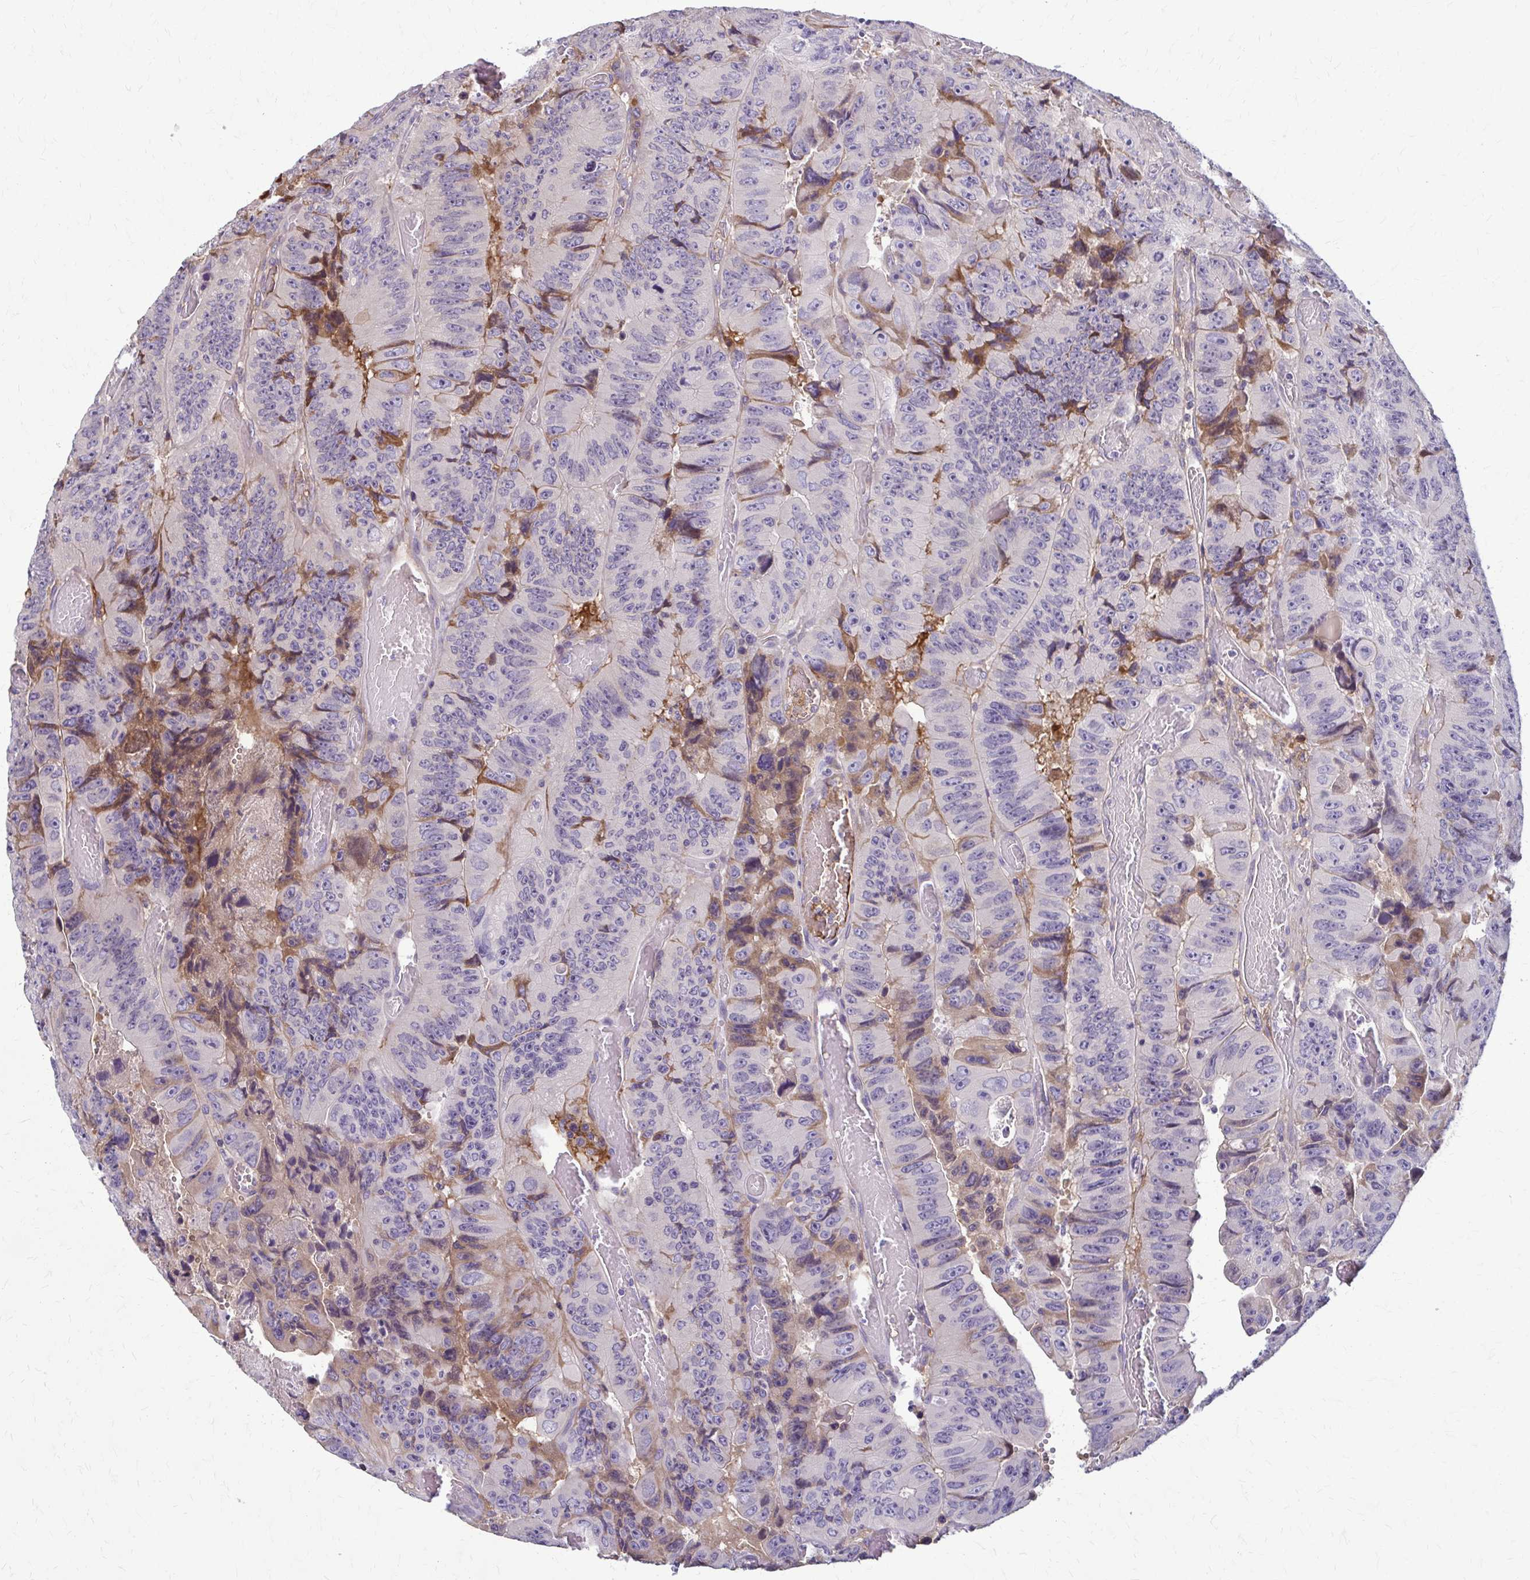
{"staining": {"intensity": "negative", "quantity": "none", "location": "none"}, "tissue": "colorectal cancer", "cell_type": "Tumor cells", "image_type": "cancer", "snomed": [{"axis": "morphology", "description": "Adenocarcinoma, NOS"}, {"axis": "topography", "description": "Colon"}], "caption": "Tumor cells show no significant staining in colorectal cancer (adenocarcinoma).", "gene": "MCRIP2", "patient": {"sex": "female", "age": 84}}